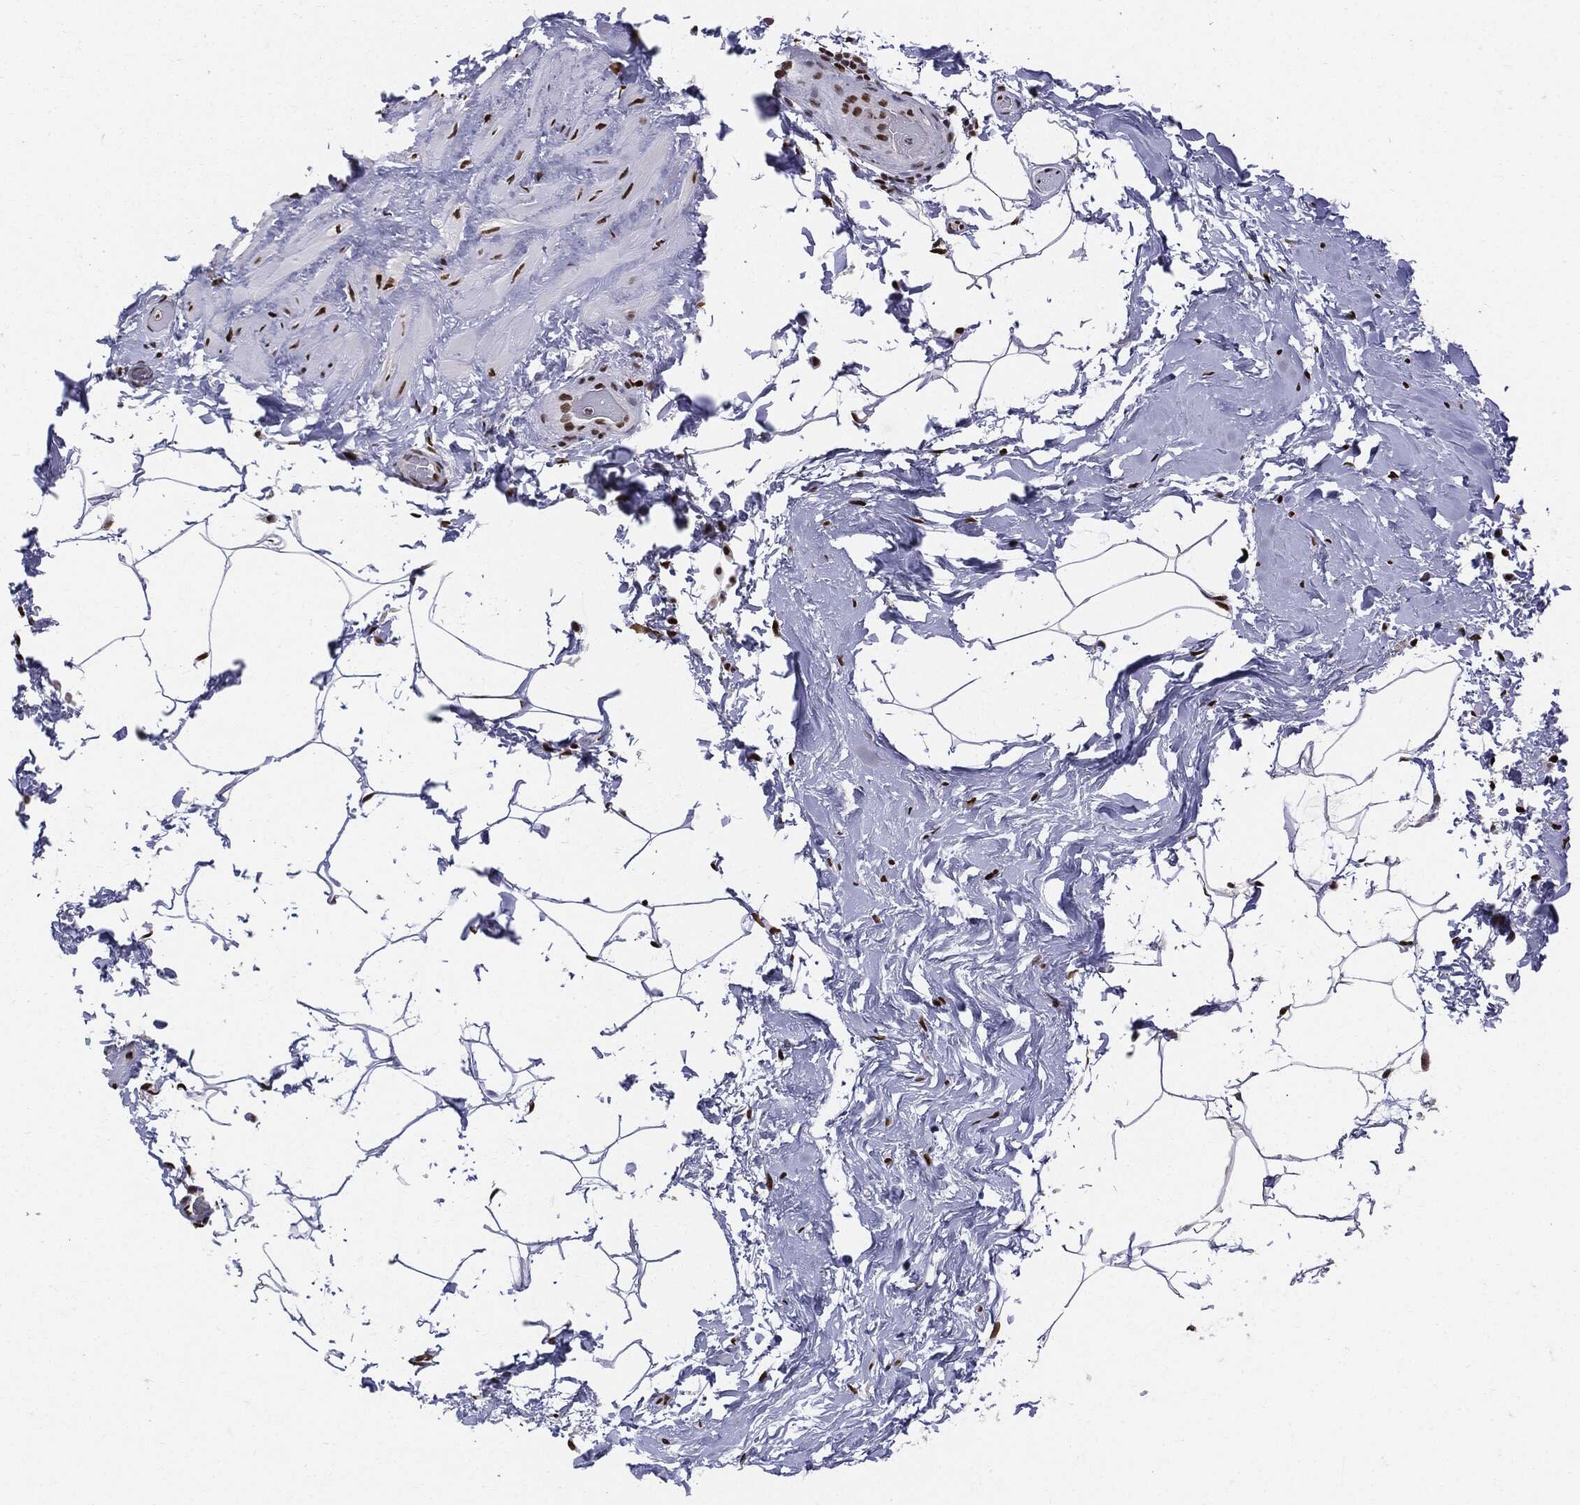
{"staining": {"intensity": "strong", "quantity": "<25%", "location": "nuclear"}, "tissue": "adipose tissue", "cell_type": "Adipocytes", "image_type": "normal", "snomed": [{"axis": "morphology", "description": "Normal tissue, NOS"}, {"axis": "topography", "description": "Soft tissue"}, {"axis": "topography", "description": "Vascular tissue"}], "caption": "Benign adipose tissue exhibits strong nuclear expression in about <25% of adipocytes, visualized by immunohistochemistry.", "gene": "PCNA", "patient": {"sex": "male", "age": 41}}